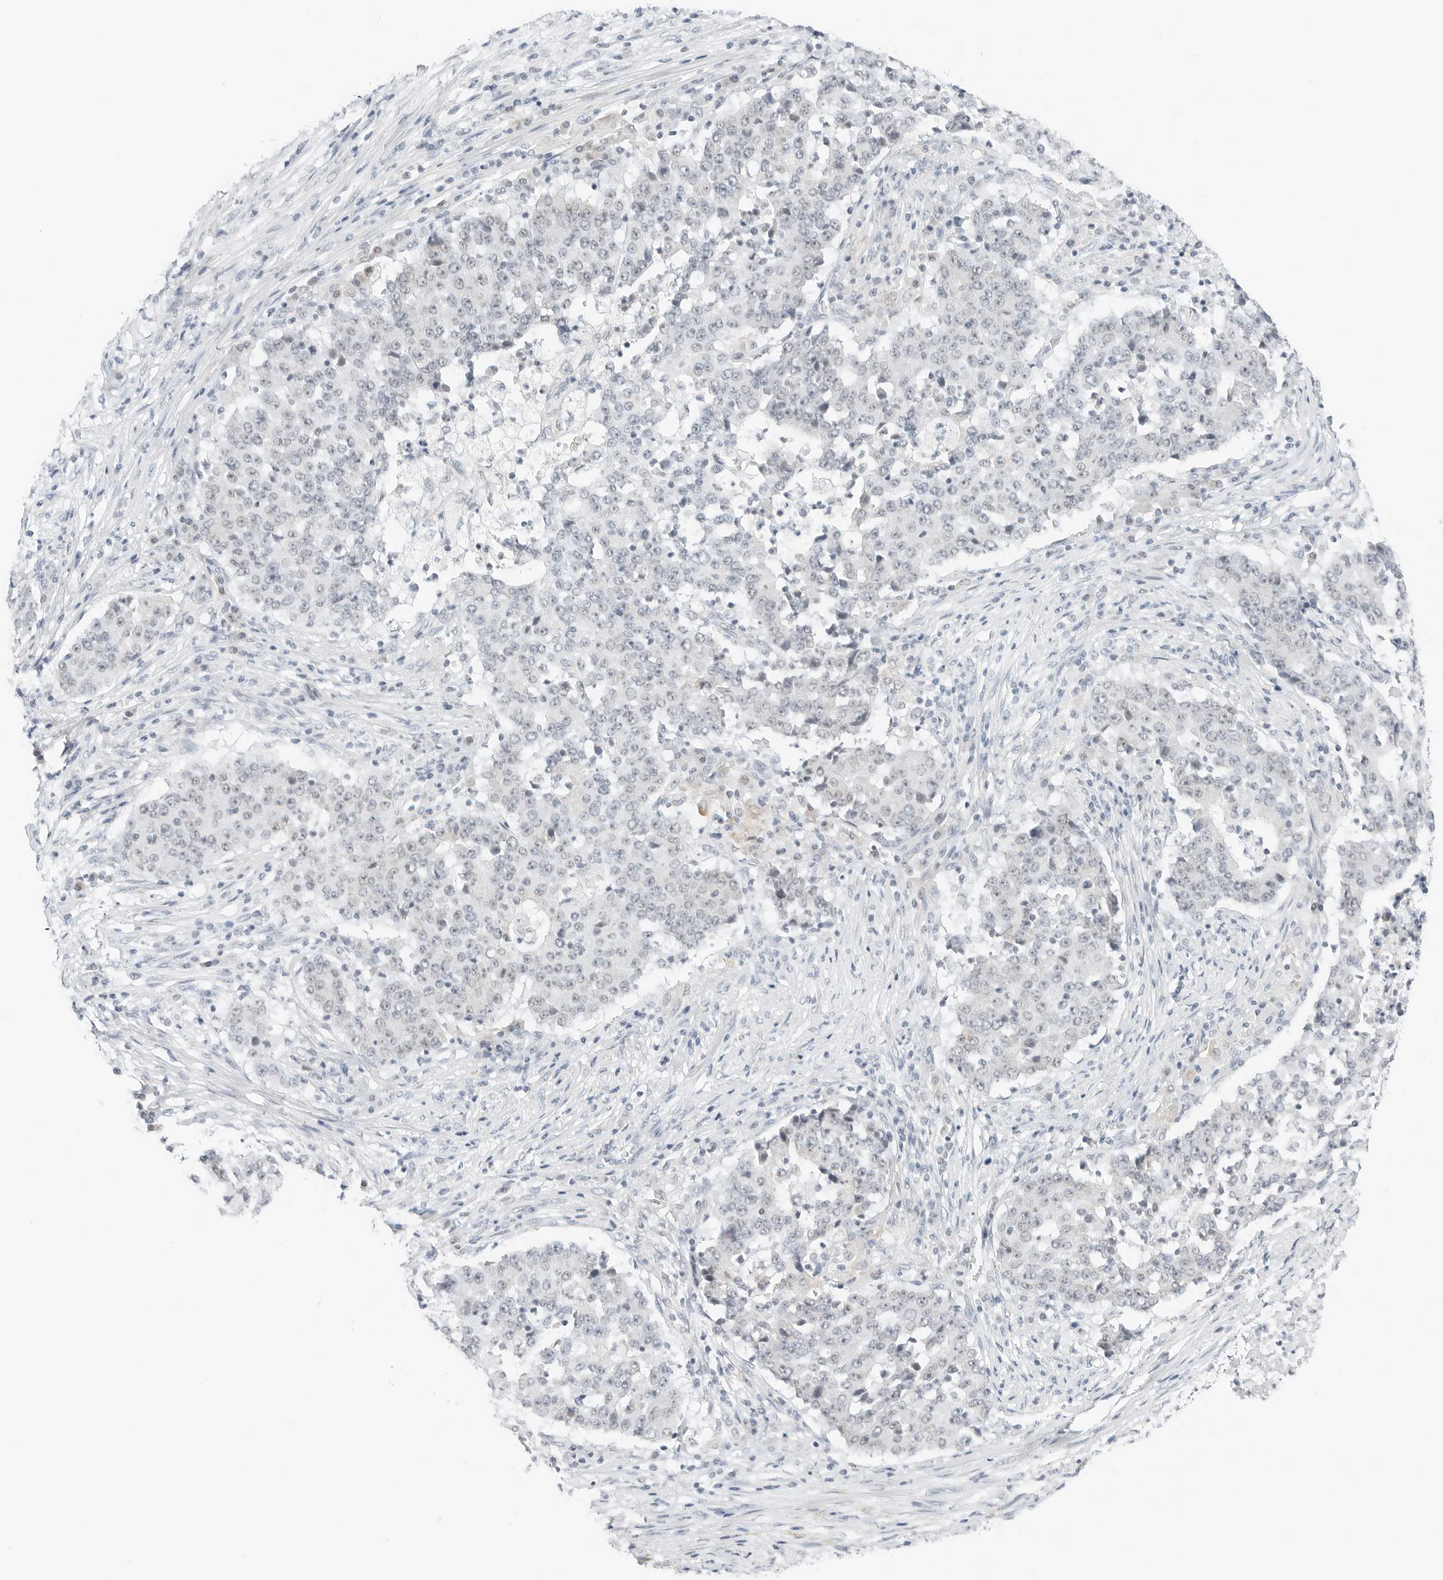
{"staining": {"intensity": "negative", "quantity": "none", "location": "none"}, "tissue": "stomach cancer", "cell_type": "Tumor cells", "image_type": "cancer", "snomed": [{"axis": "morphology", "description": "Adenocarcinoma, NOS"}, {"axis": "topography", "description": "Stomach"}], "caption": "Human stomach cancer (adenocarcinoma) stained for a protein using immunohistochemistry exhibits no expression in tumor cells.", "gene": "CCSAP", "patient": {"sex": "male", "age": 59}}